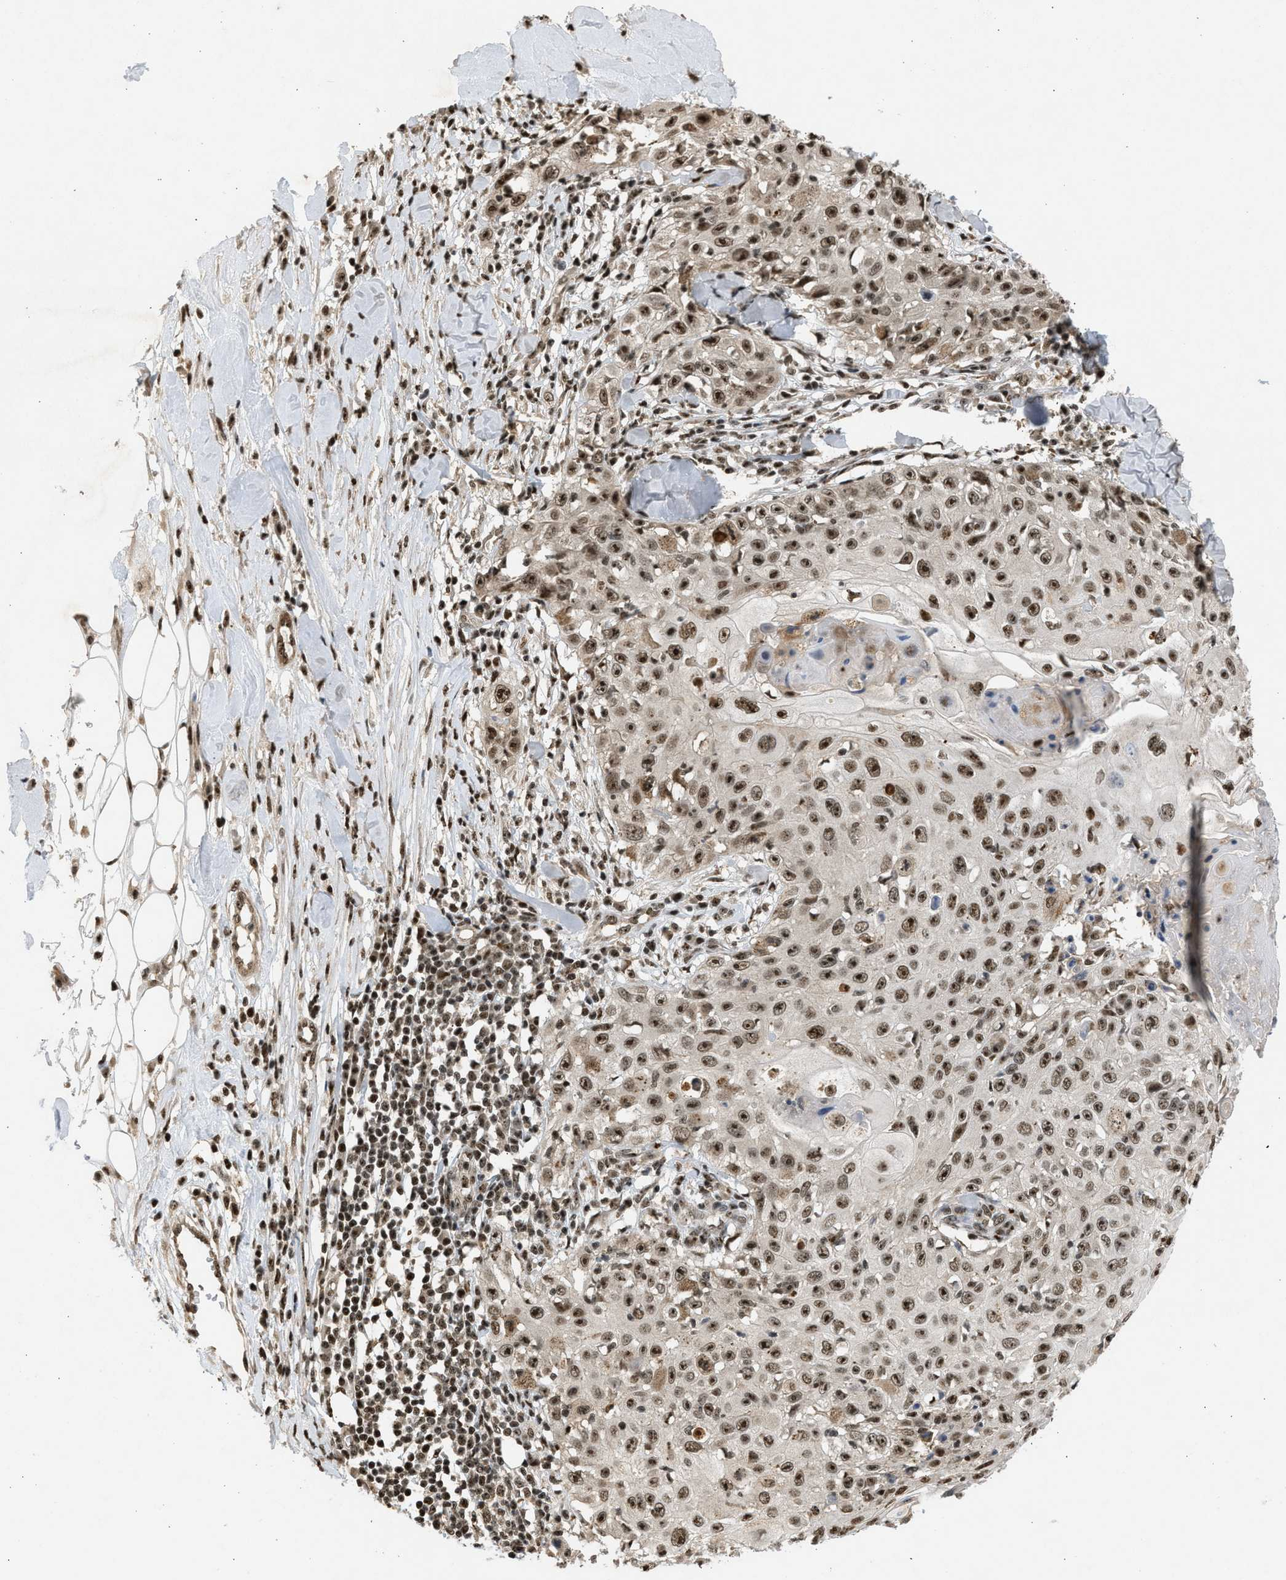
{"staining": {"intensity": "moderate", "quantity": ">75%", "location": "cytoplasmic/membranous,nuclear"}, "tissue": "skin cancer", "cell_type": "Tumor cells", "image_type": "cancer", "snomed": [{"axis": "morphology", "description": "Squamous cell carcinoma, NOS"}, {"axis": "topography", "description": "Skin"}], "caption": "Brown immunohistochemical staining in skin cancer demonstrates moderate cytoplasmic/membranous and nuclear staining in approximately >75% of tumor cells. Ihc stains the protein in brown and the nuclei are stained blue.", "gene": "TFDP2", "patient": {"sex": "male", "age": 86}}